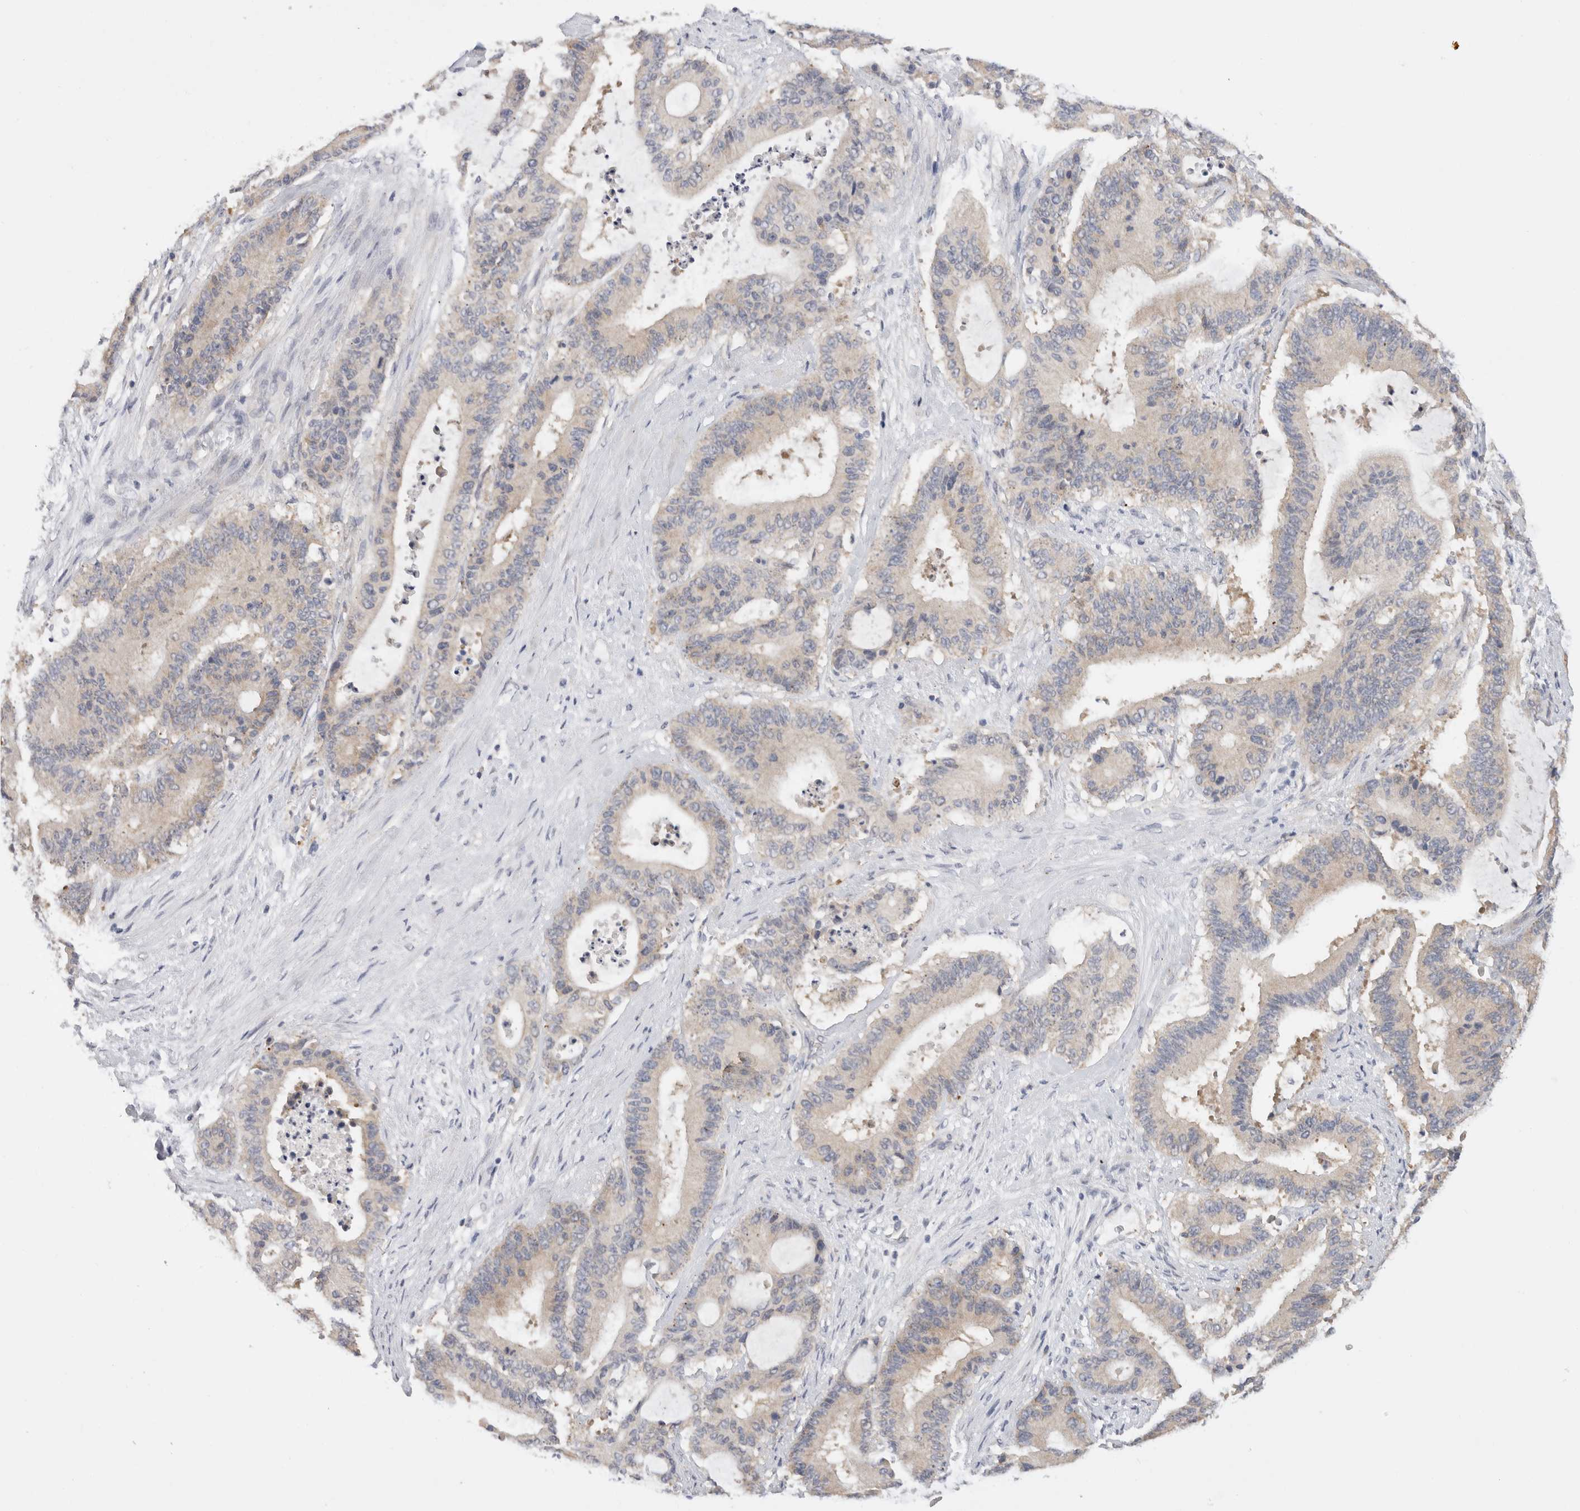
{"staining": {"intensity": "weak", "quantity": "25%-75%", "location": "cytoplasmic/membranous"}, "tissue": "liver cancer", "cell_type": "Tumor cells", "image_type": "cancer", "snomed": [{"axis": "morphology", "description": "Cholangiocarcinoma"}, {"axis": "topography", "description": "Liver"}], "caption": "The photomicrograph shows immunohistochemical staining of liver cancer. There is weak cytoplasmic/membranous positivity is present in about 25%-75% of tumor cells.", "gene": "CHRM4", "patient": {"sex": "female", "age": 73}}